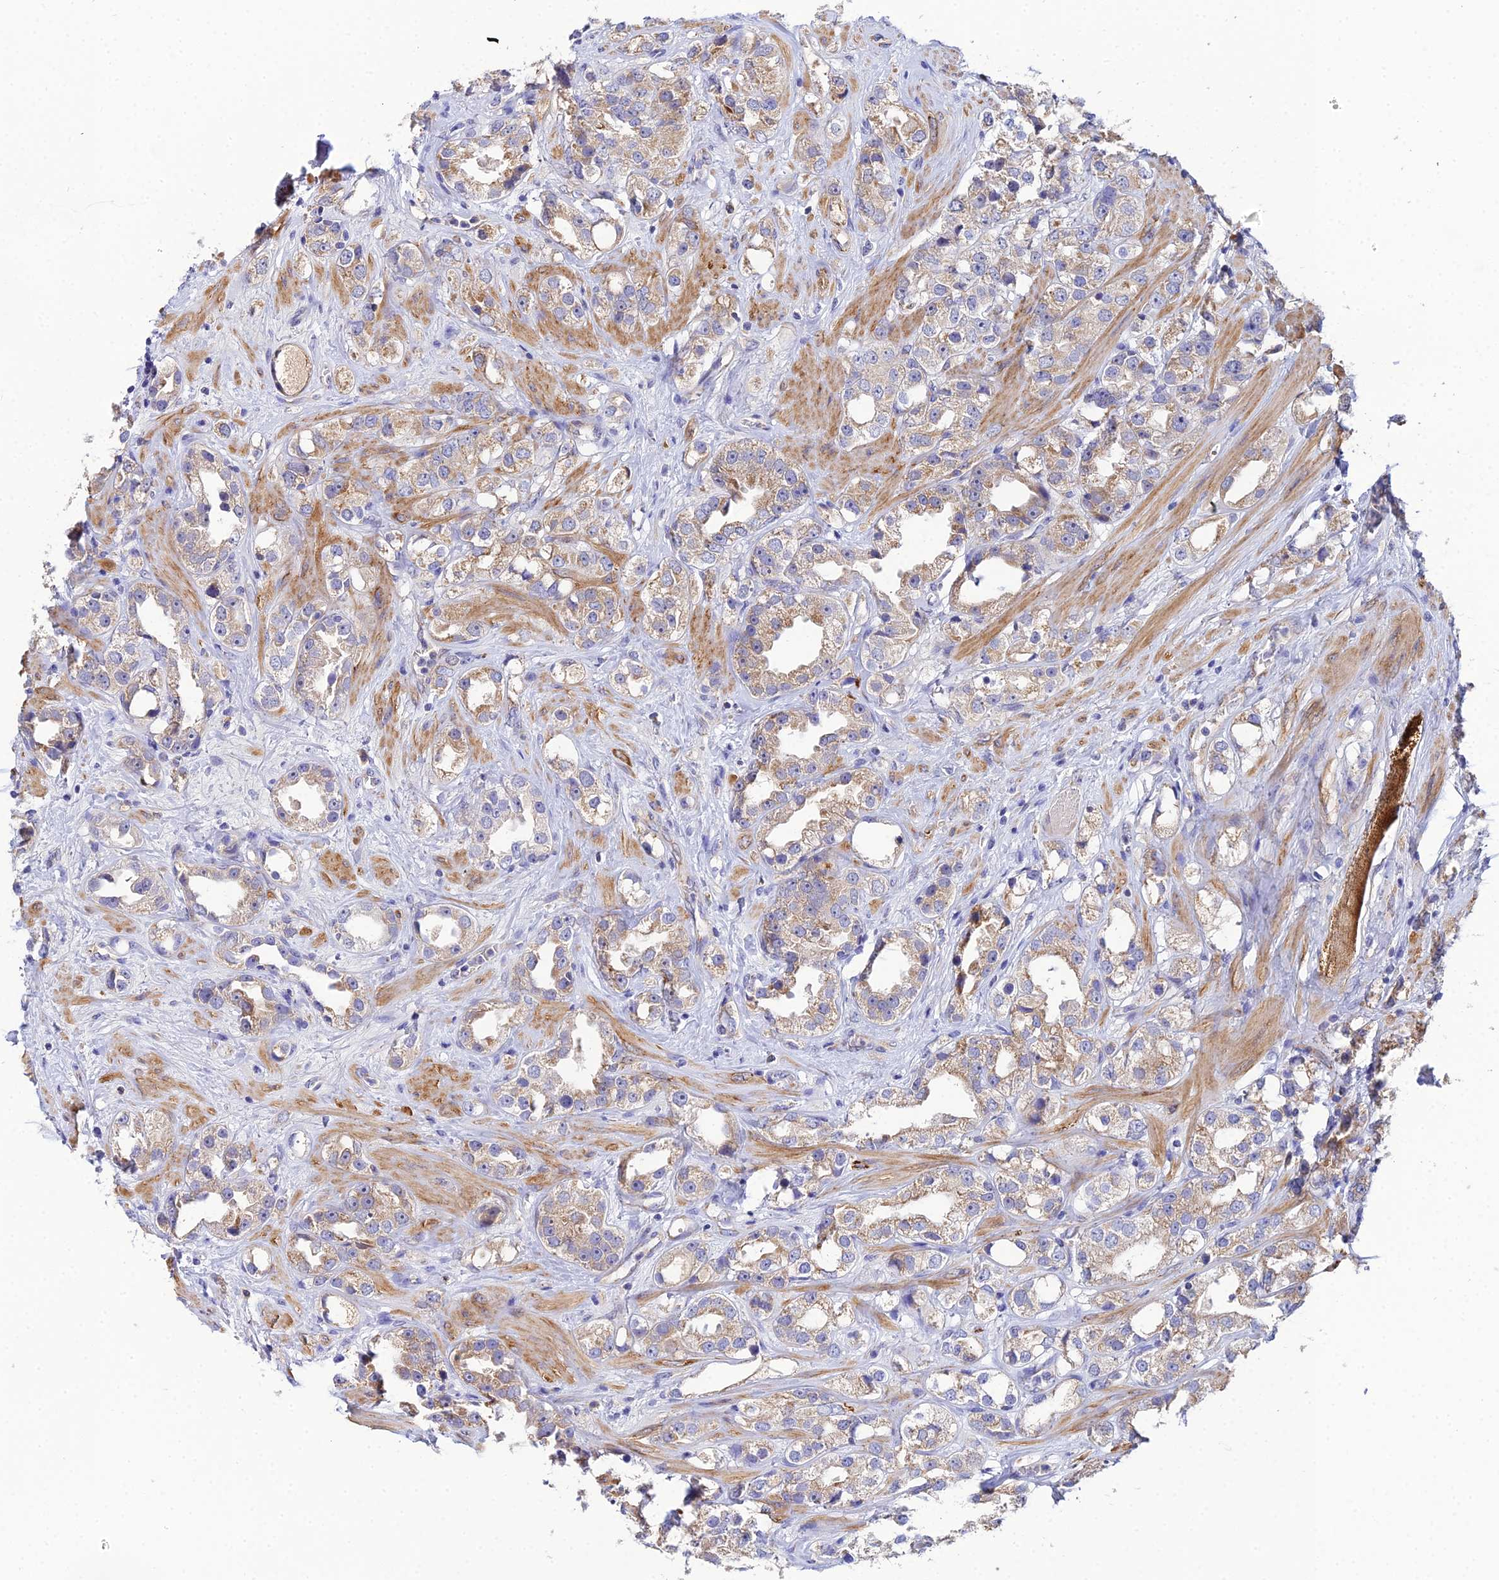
{"staining": {"intensity": "moderate", "quantity": ">75%", "location": "cytoplasmic/membranous"}, "tissue": "prostate cancer", "cell_type": "Tumor cells", "image_type": "cancer", "snomed": [{"axis": "morphology", "description": "Adenocarcinoma, NOS"}, {"axis": "topography", "description": "Prostate"}], "caption": "Immunohistochemical staining of human prostate adenocarcinoma reveals moderate cytoplasmic/membranous protein expression in approximately >75% of tumor cells.", "gene": "ACOT2", "patient": {"sex": "male", "age": 79}}